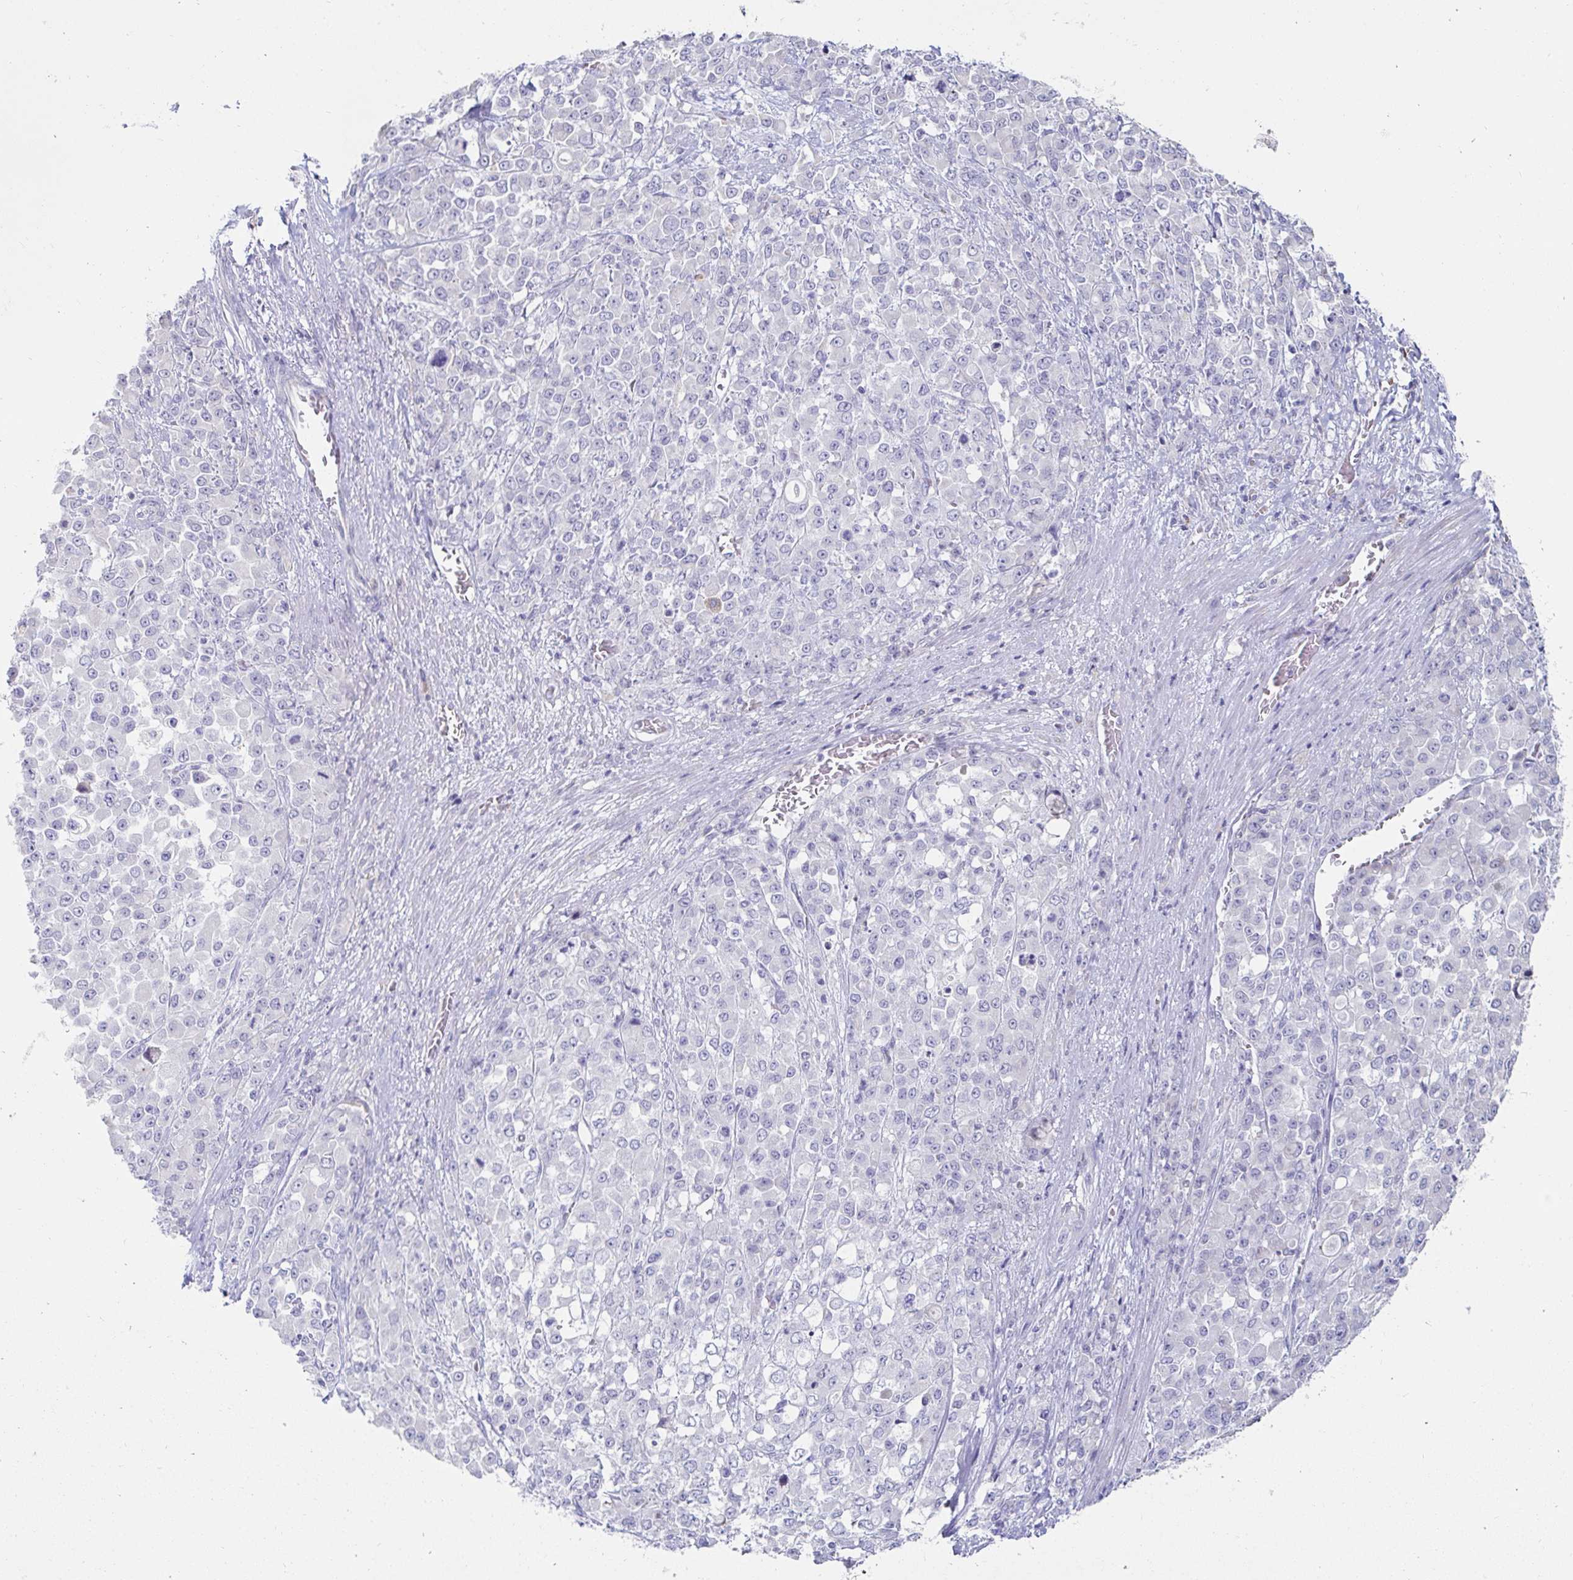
{"staining": {"intensity": "negative", "quantity": "none", "location": "none"}, "tissue": "stomach cancer", "cell_type": "Tumor cells", "image_type": "cancer", "snomed": [{"axis": "morphology", "description": "Adenocarcinoma, NOS"}, {"axis": "topography", "description": "Stomach"}], "caption": "IHC of human stomach cancer shows no positivity in tumor cells. The staining was performed using DAB to visualize the protein expression in brown, while the nuclei were stained in blue with hematoxylin (Magnification: 20x).", "gene": "C4orf17", "patient": {"sex": "female", "age": 76}}